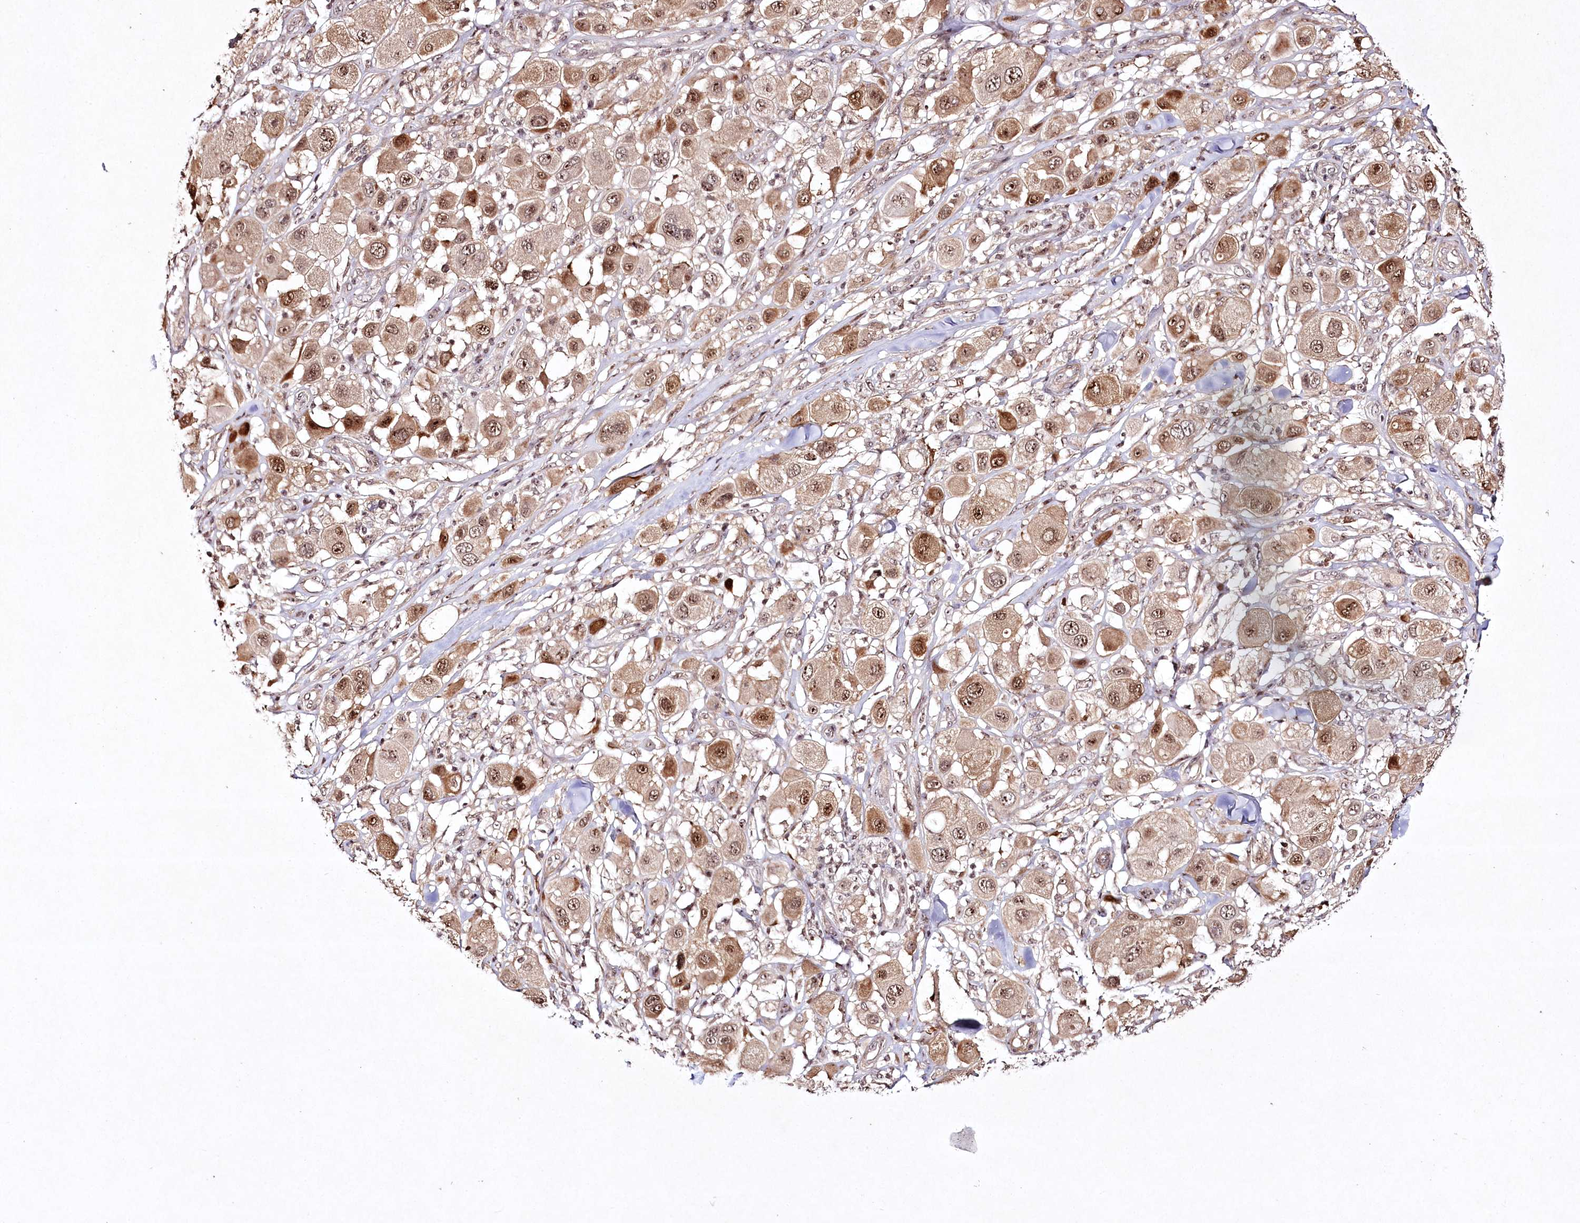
{"staining": {"intensity": "moderate", "quantity": ">75%", "location": "cytoplasmic/membranous,nuclear"}, "tissue": "melanoma", "cell_type": "Tumor cells", "image_type": "cancer", "snomed": [{"axis": "morphology", "description": "Malignant melanoma, Metastatic site"}, {"axis": "topography", "description": "Skin"}], "caption": "Immunohistochemical staining of human melanoma exhibits medium levels of moderate cytoplasmic/membranous and nuclear protein staining in about >75% of tumor cells.", "gene": "CCDC59", "patient": {"sex": "male", "age": 41}}